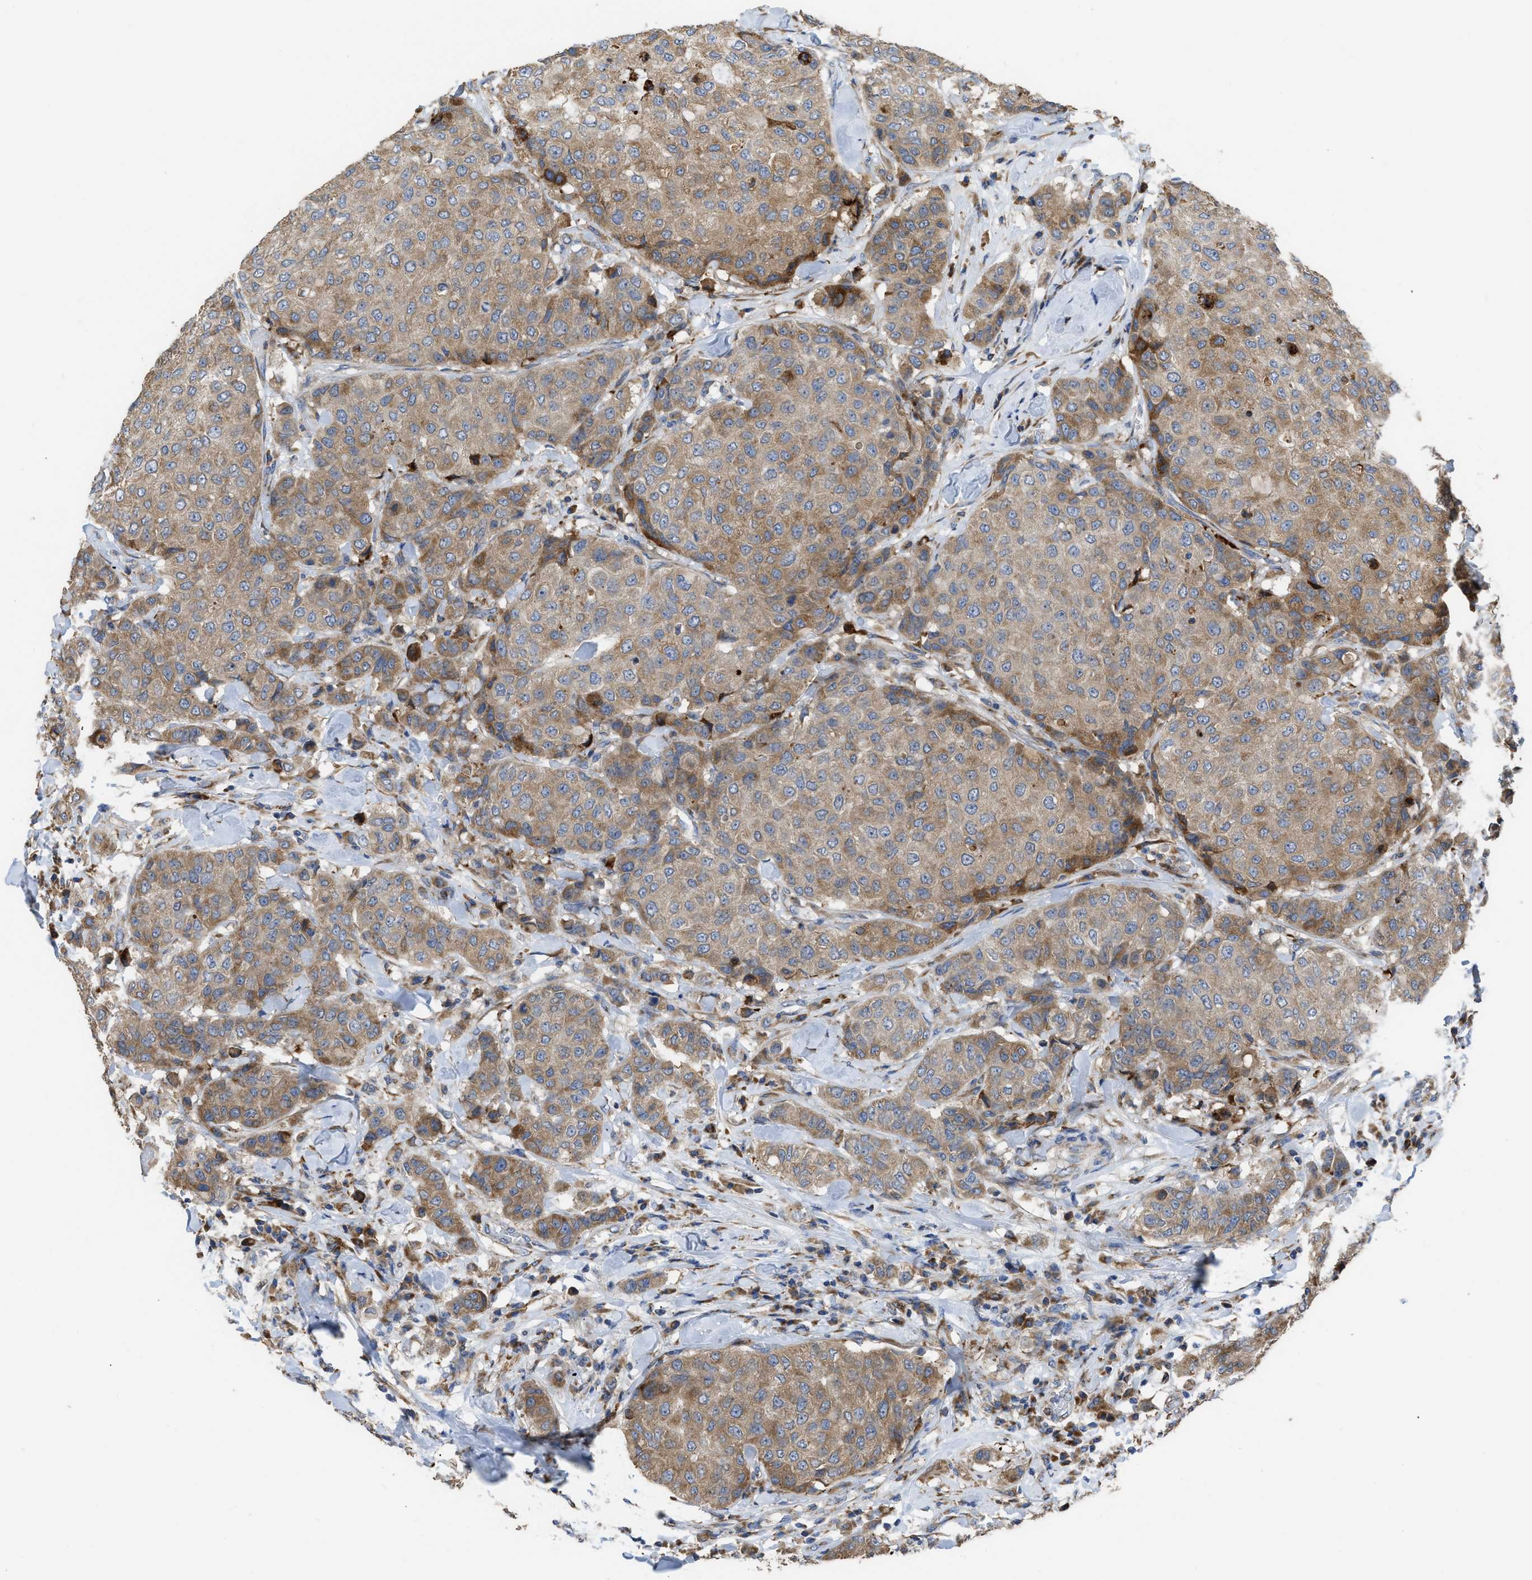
{"staining": {"intensity": "moderate", "quantity": ">75%", "location": "cytoplasmic/membranous"}, "tissue": "breast cancer", "cell_type": "Tumor cells", "image_type": "cancer", "snomed": [{"axis": "morphology", "description": "Duct carcinoma"}, {"axis": "topography", "description": "Breast"}], "caption": "Immunohistochemical staining of intraductal carcinoma (breast) displays medium levels of moderate cytoplasmic/membranous staining in approximately >75% of tumor cells.", "gene": "AK2", "patient": {"sex": "female", "age": 27}}